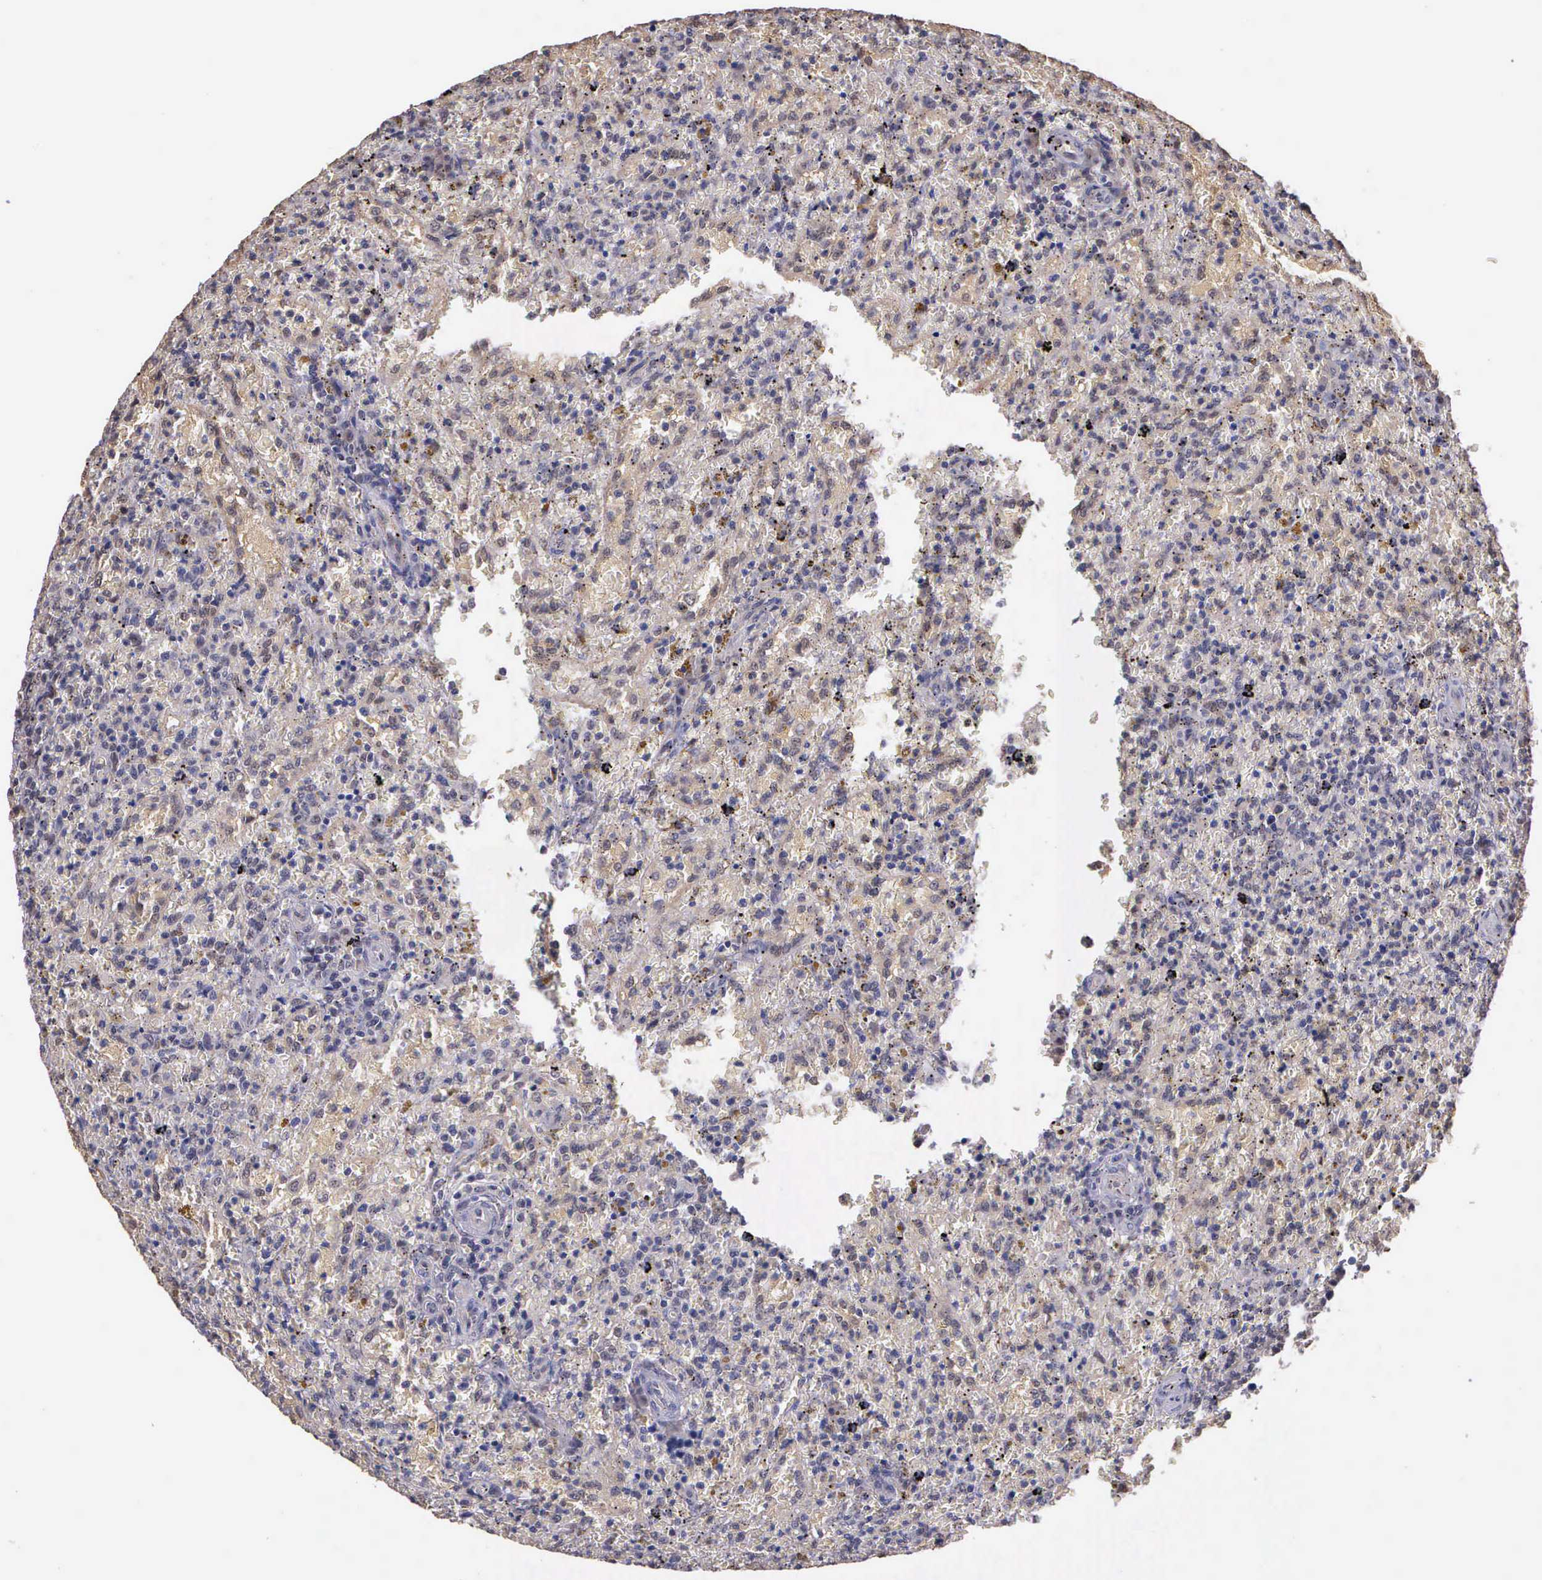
{"staining": {"intensity": "weak", "quantity": "25%-75%", "location": "cytoplasmic/membranous"}, "tissue": "lymphoma", "cell_type": "Tumor cells", "image_type": "cancer", "snomed": [{"axis": "morphology", "description": "Malignant lymphoma, non-Hodgkin's type, High grade"}, {"axis": "topography", "description": "Spleen"}, {"axis": "topography", "description": "Lymph node"}], "caption": "An image showing weak cytoplasmic/membranous positivity in approximately 25%-75% of tumor cells in lymphoma, as visualized by brown immunohistochemical staining.", "gene": "PSMC1", "patient": {"sex": "female", "age": 70}}